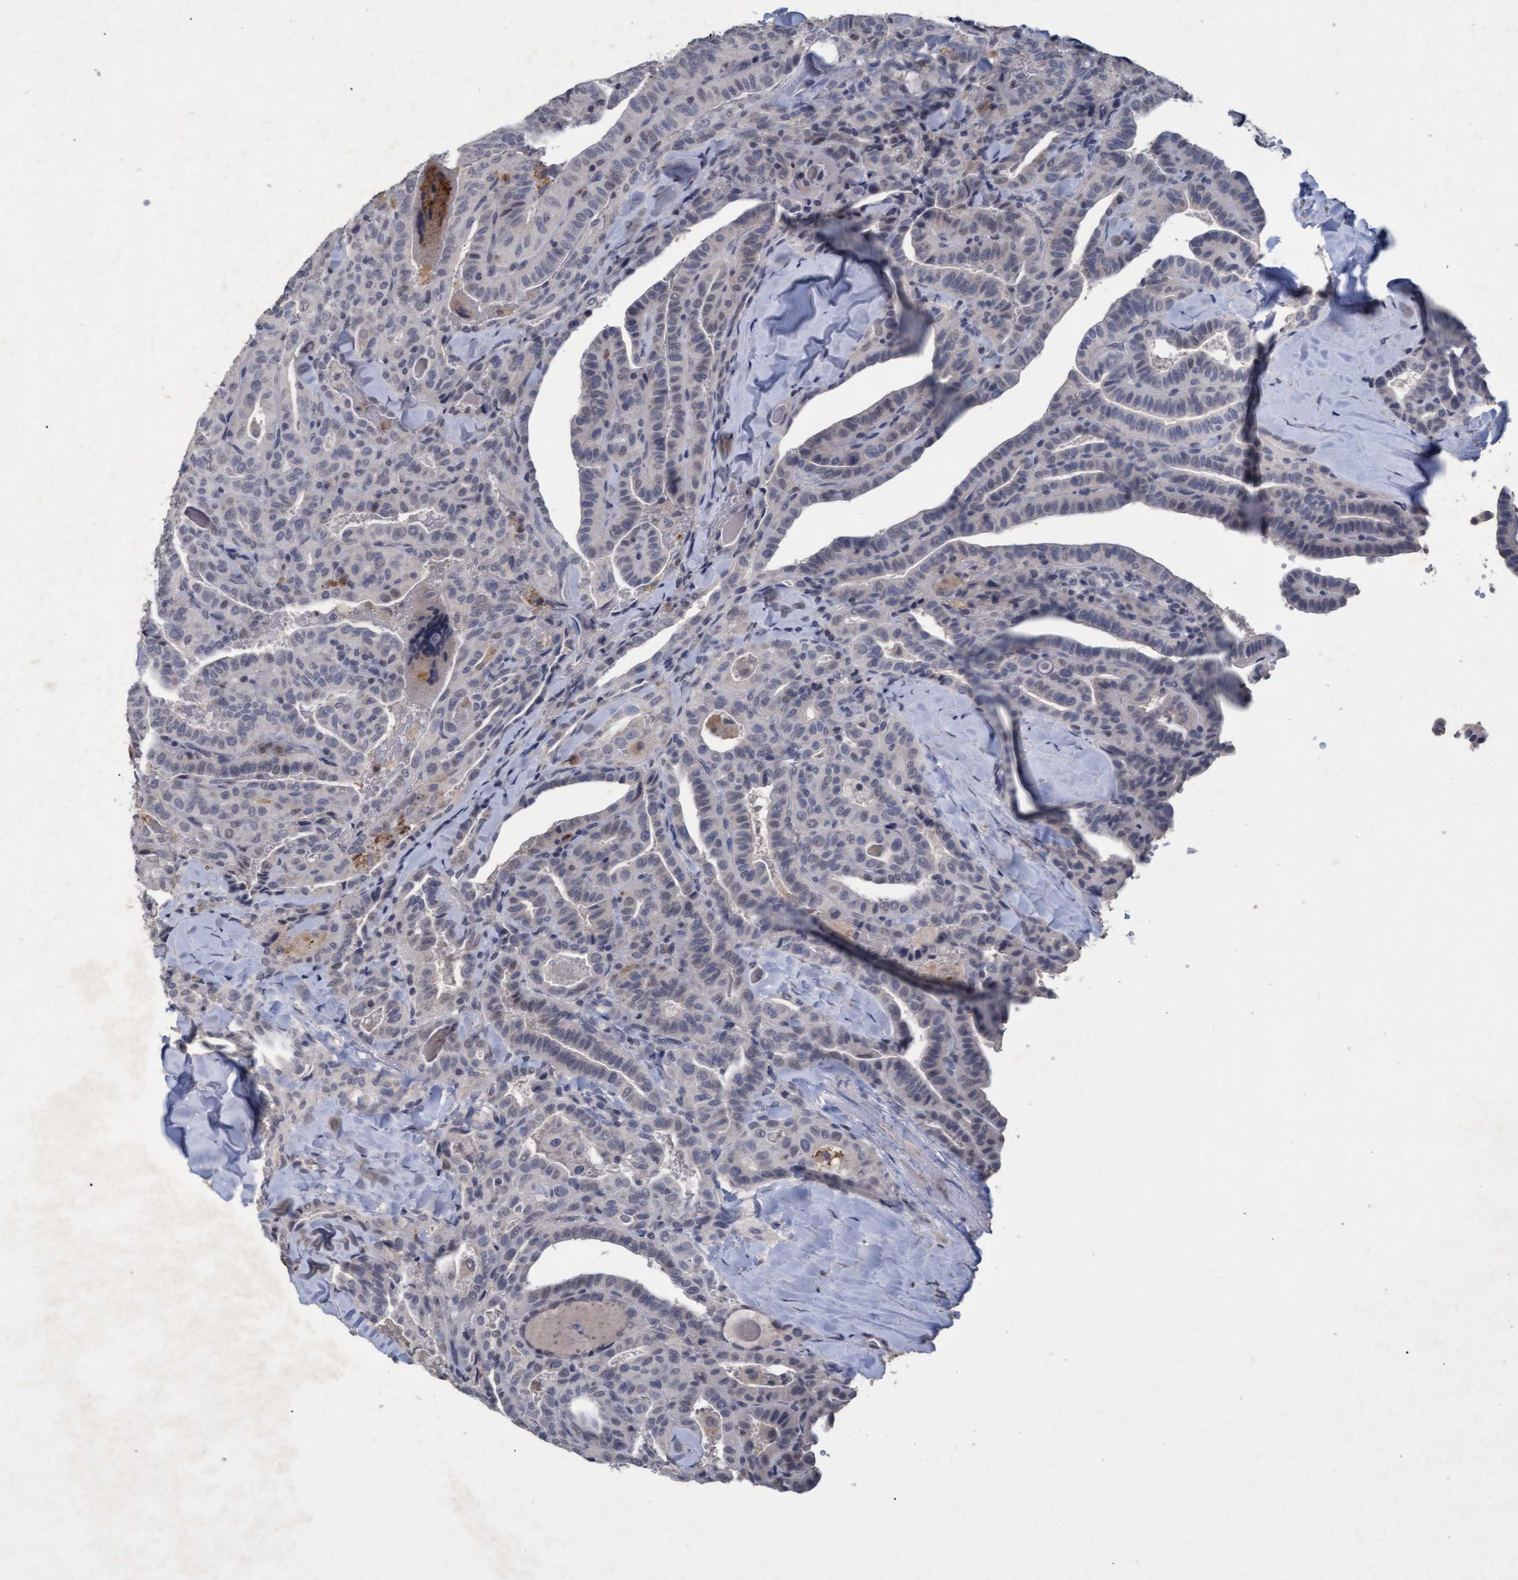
{"staining": {"intensity": "negative", "quantity": "none", "location": "none"}, "tissue": "thyroid cancer", "cell_type": "Tumor cells", "image_type": "cancer", "snomed": [{"axis": "morphology", "description": "Papillary adenocarcinoma, NOS"}, {"axis": "topography", "description": "Thyroid gland"}], "caption": "A micrograph of human thyroid papillary adenocarcinoma is negative for staining in tumor cells. Brightfield microscopy of immunohistochemistry (IHC) stained with DAB (brown) and hematoxylin (blue), captured at high magnification.", "gene": "GALC", "patient": {"sex": "male", "age": 77}}